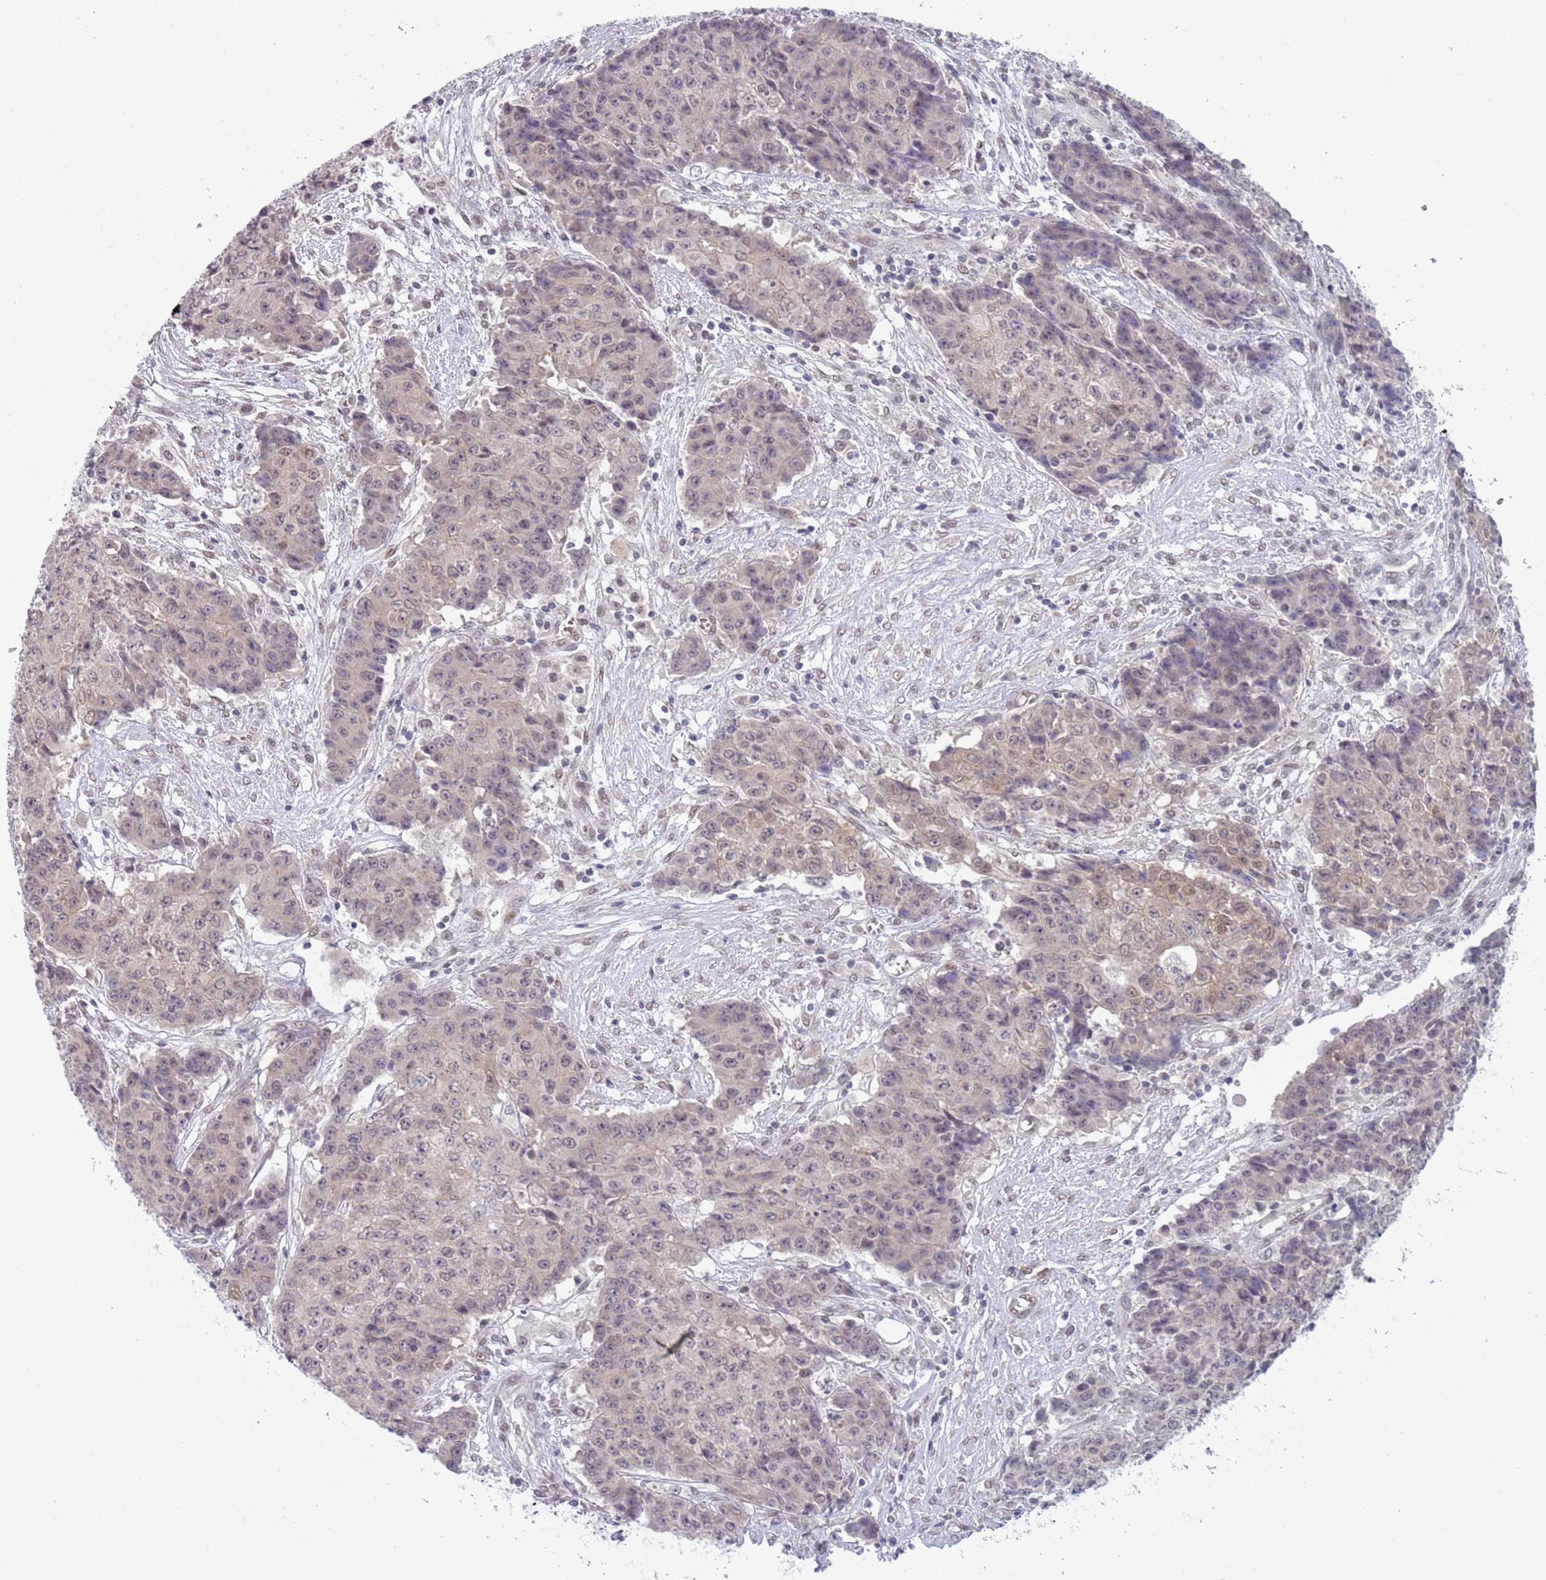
{"staining": {"intensity": "weak", "quantity": "<25%", "location": "cytoplasmic/membranous"}, "tissue": "ovarian cancer", "cell_type": "Tumor cells", "image_type": "cancer", "snomed": [{"axis": "morphology", "description": "Carcinoma, endometroid"}, {"axis": "topography", "description": "Ovary"}], "caption": "DAB immunohistochemical staining of endometroid carcinoma (ovarian) reveals no significant positivity in tumor cells.", "gene": "TM2D1", "patient": {"sex": "female", "age": 42}}